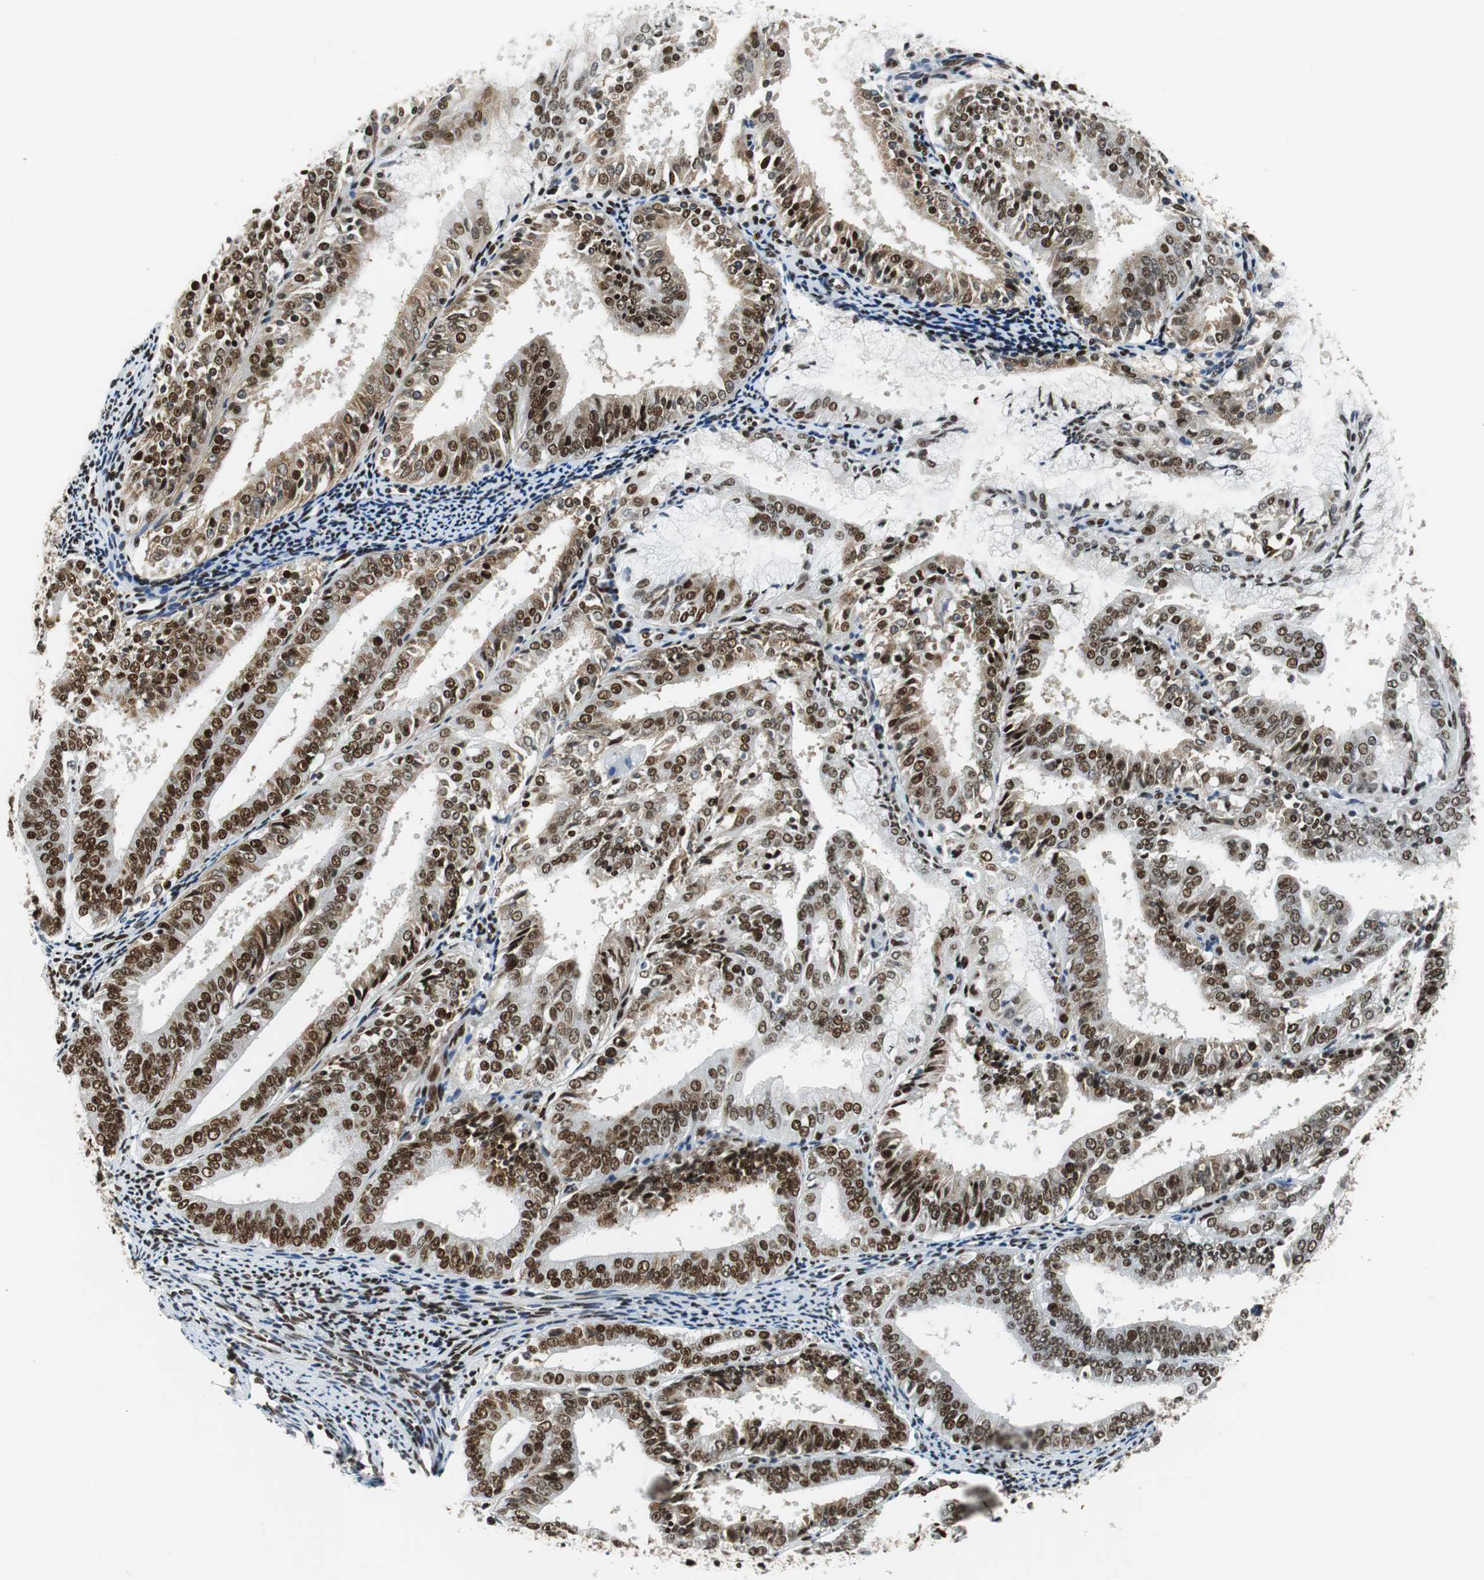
{"staining": {"intensity": "strong", "quantity": ">75%", "location": "cytoplasmic/membranous,nuclear"}, "tissue": "endometrial cancer", "cell_type": "Tumor cells", "image_type": "cancer", "snomed": [{"axis": "morphology", "description": "Adenocarcinoma, NOS"}, {"axis": "topography", "description": "Endometrium"}], "caption": "Endometrial cancer tissue demonstrates strong cytoplasmic/membranous and nuclear positivity in about >75% of tumor cells, visualized by immunohistochemistry.", "gene": "PRKDC", "patient": {"sex": "female", "age": 63}}